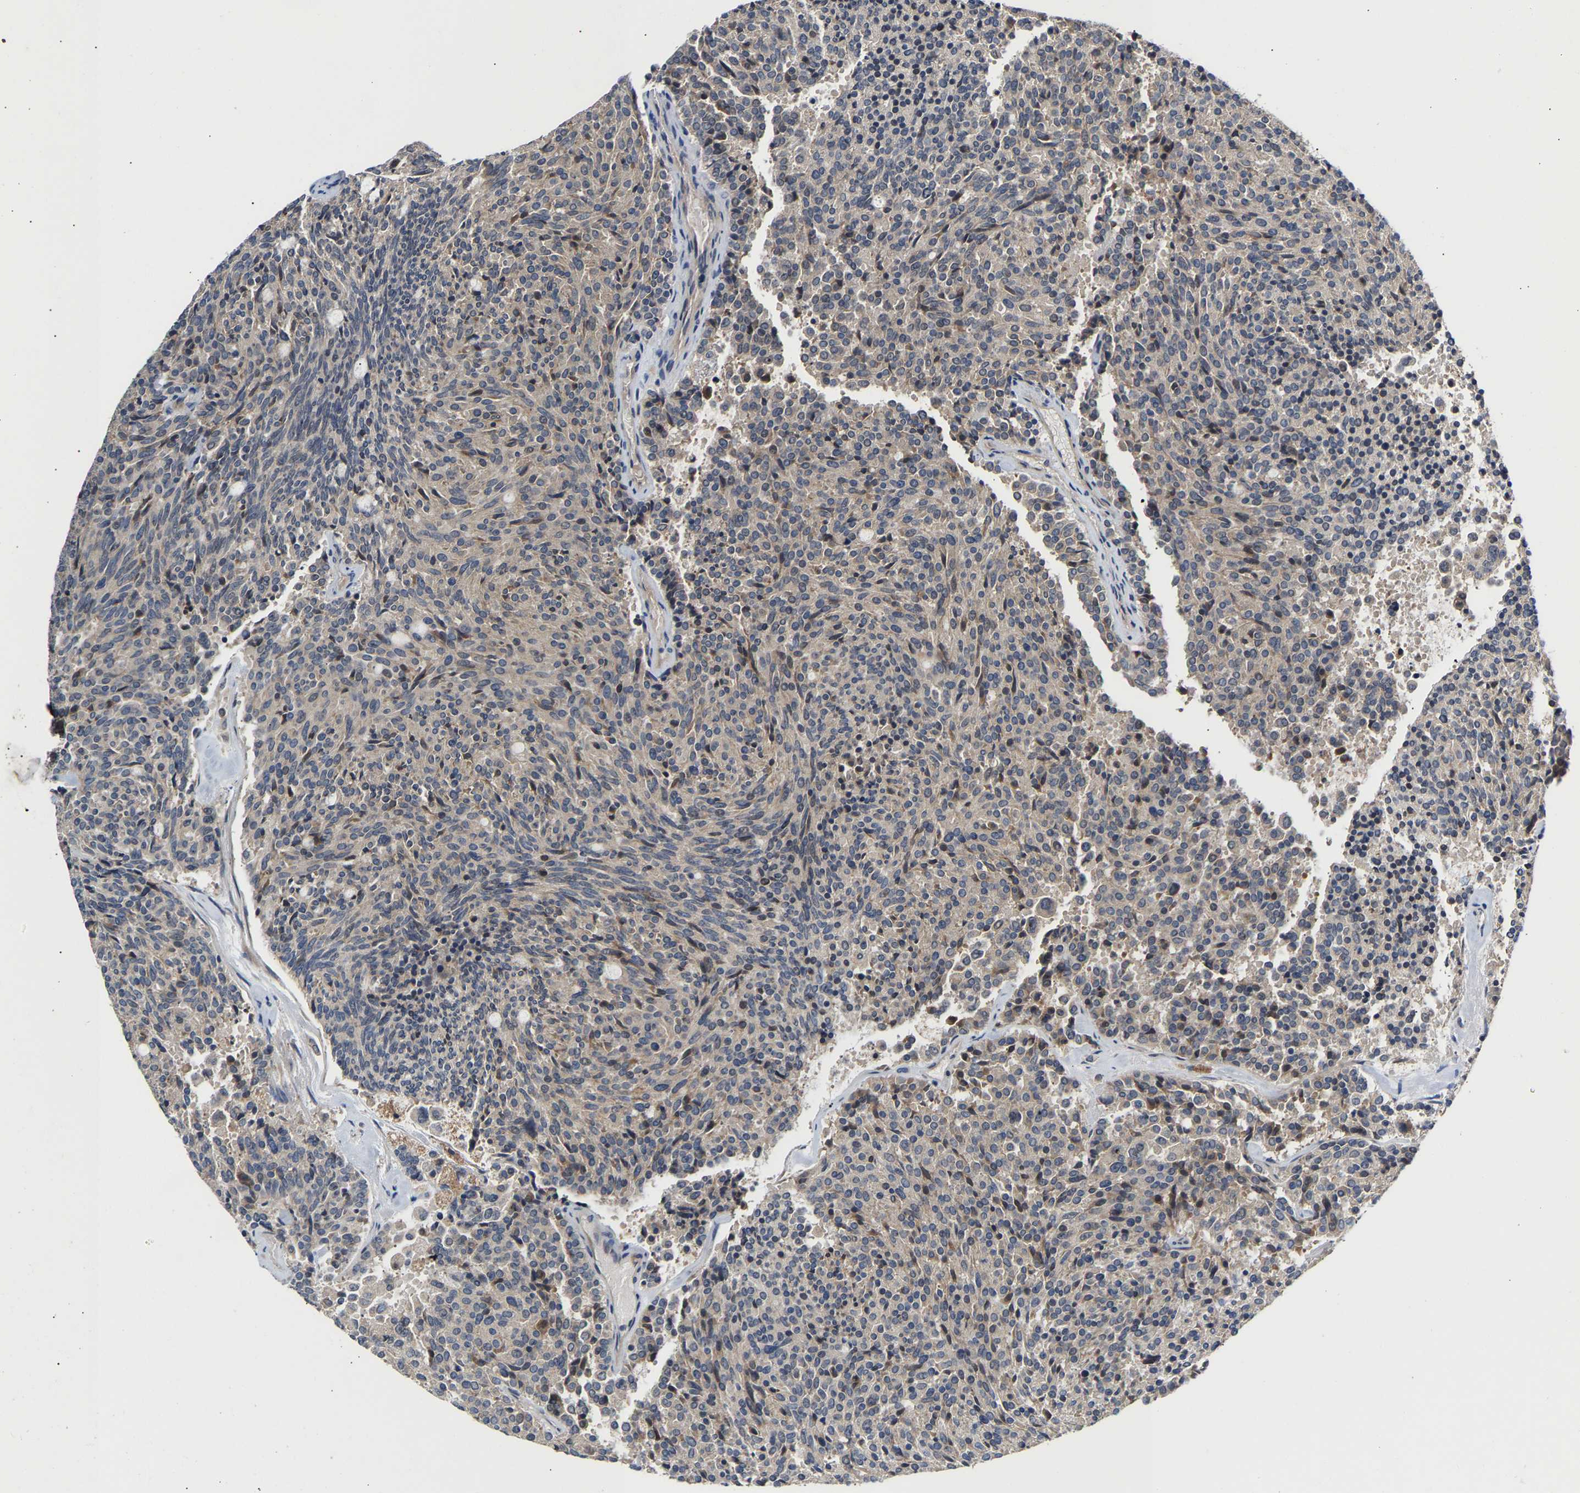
{"staining": {"intensity": "negative", "quantity": "none", "location": "none"}, "tissue": "carcinoid", "cell_type": "Tumor cells", "image_type": "cancer", "snomed": [{"axis": "morphology", "description": "Carcinoid, malignant, NOS"}, {"axis": "topography", "description": "Pancreas"}], "caption": "IHC of human carcinoid displays no expression in tumor cells.", "gene": "KASH5", "patient": {"sex": "female", "age": 54}}